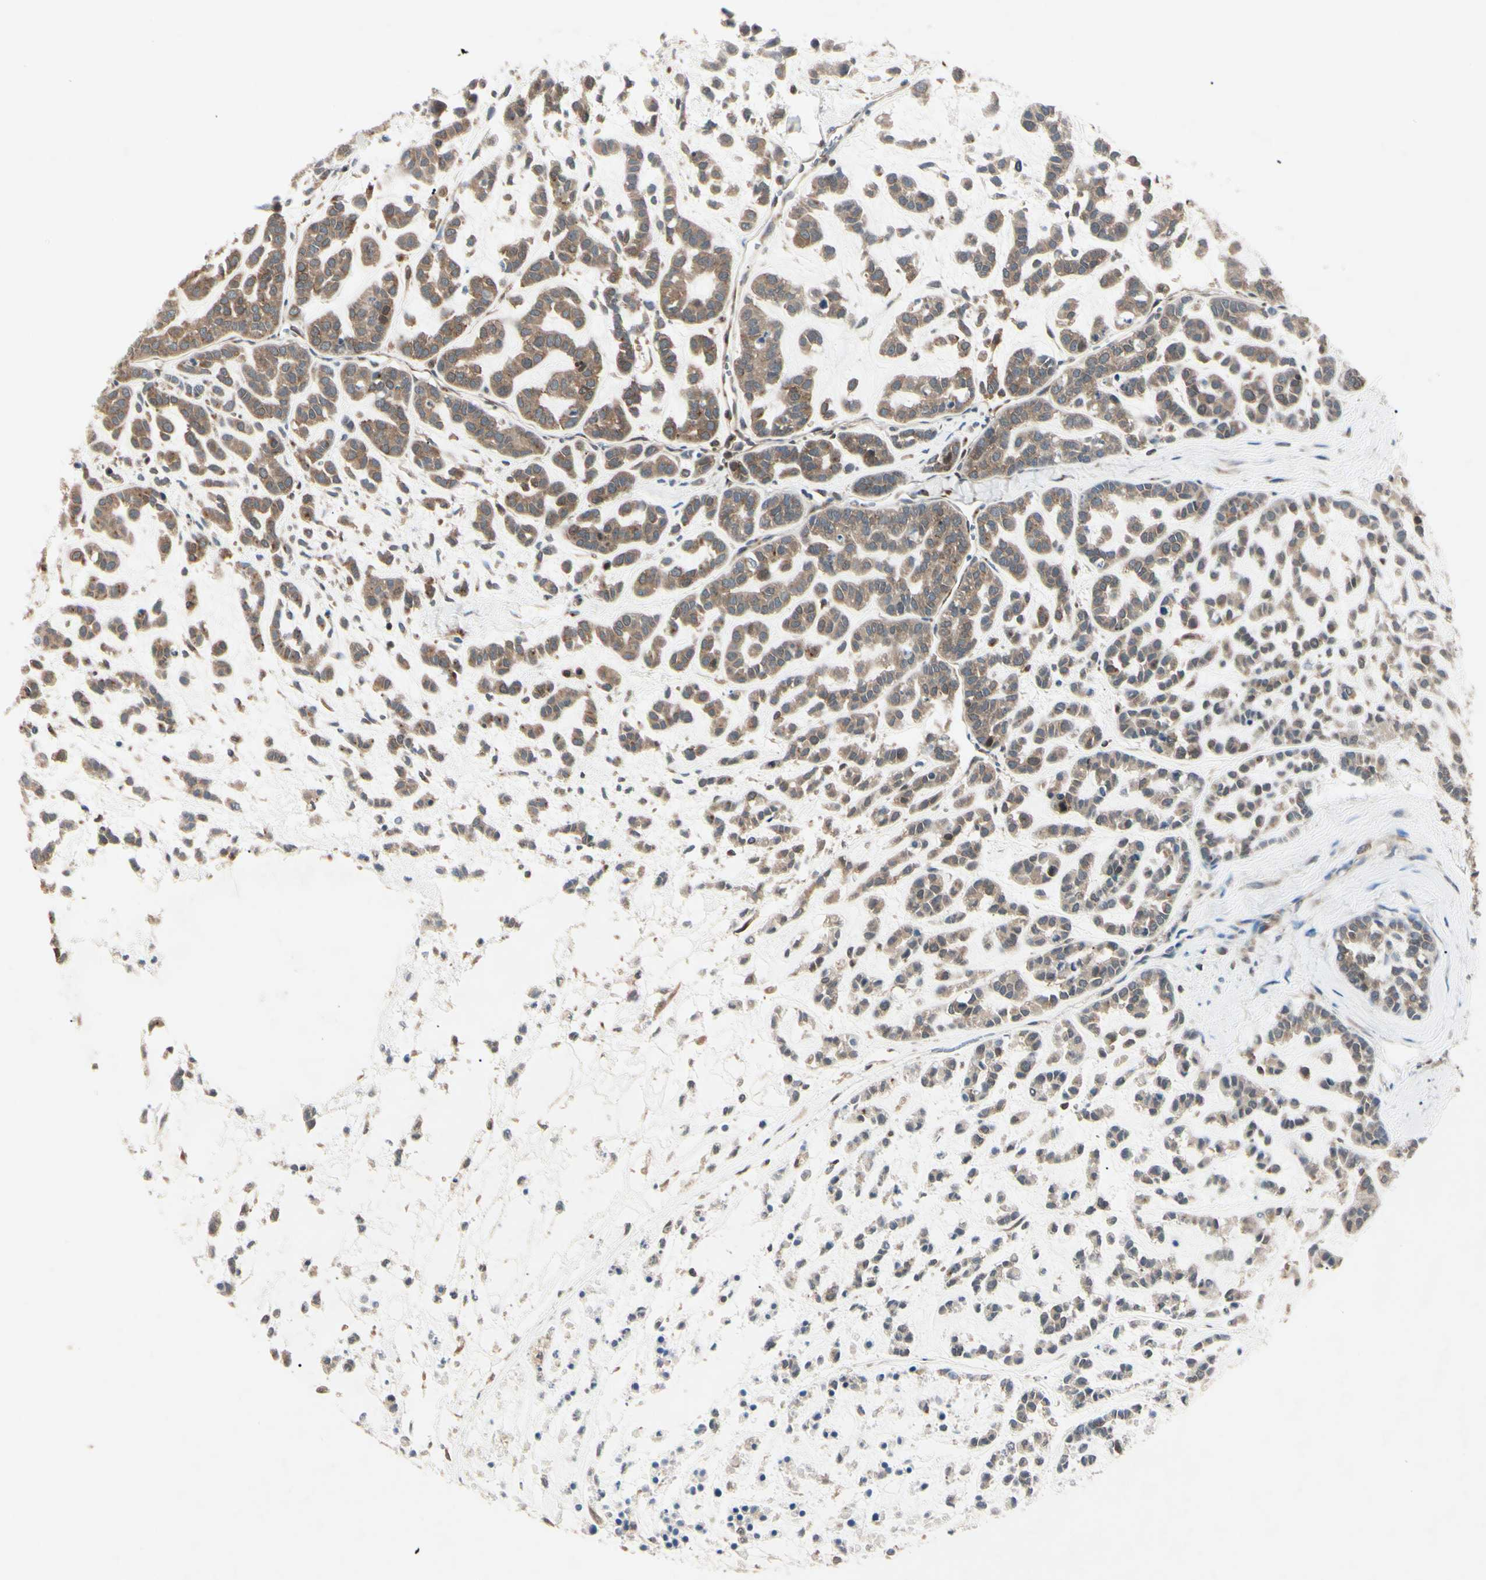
{"staining": {"intensity": "moderate", "quantity": ">75%", "location": "cytoplasmic/membranous"}, "tissue": "head and neck cancer", "cell_type": "Tumor cells", "image_type": "cancer", "snomed": [{"axis": "morphology", "description": "Adenocarcinoma, NOS"}, {"axis": "morphology", "description": "Adenoma, NOS"}, {"axis": "topography", "description": "Head-Neck"}], "caption": "About >75% of tumor cells in human head and neck cancer exhibit moderate cytoplasmic/membranous protein positivity as visualized by brown immunohistochemical staining.", "gene": "MAPRE1", "patient": {"sex": "female", "age": 55}}